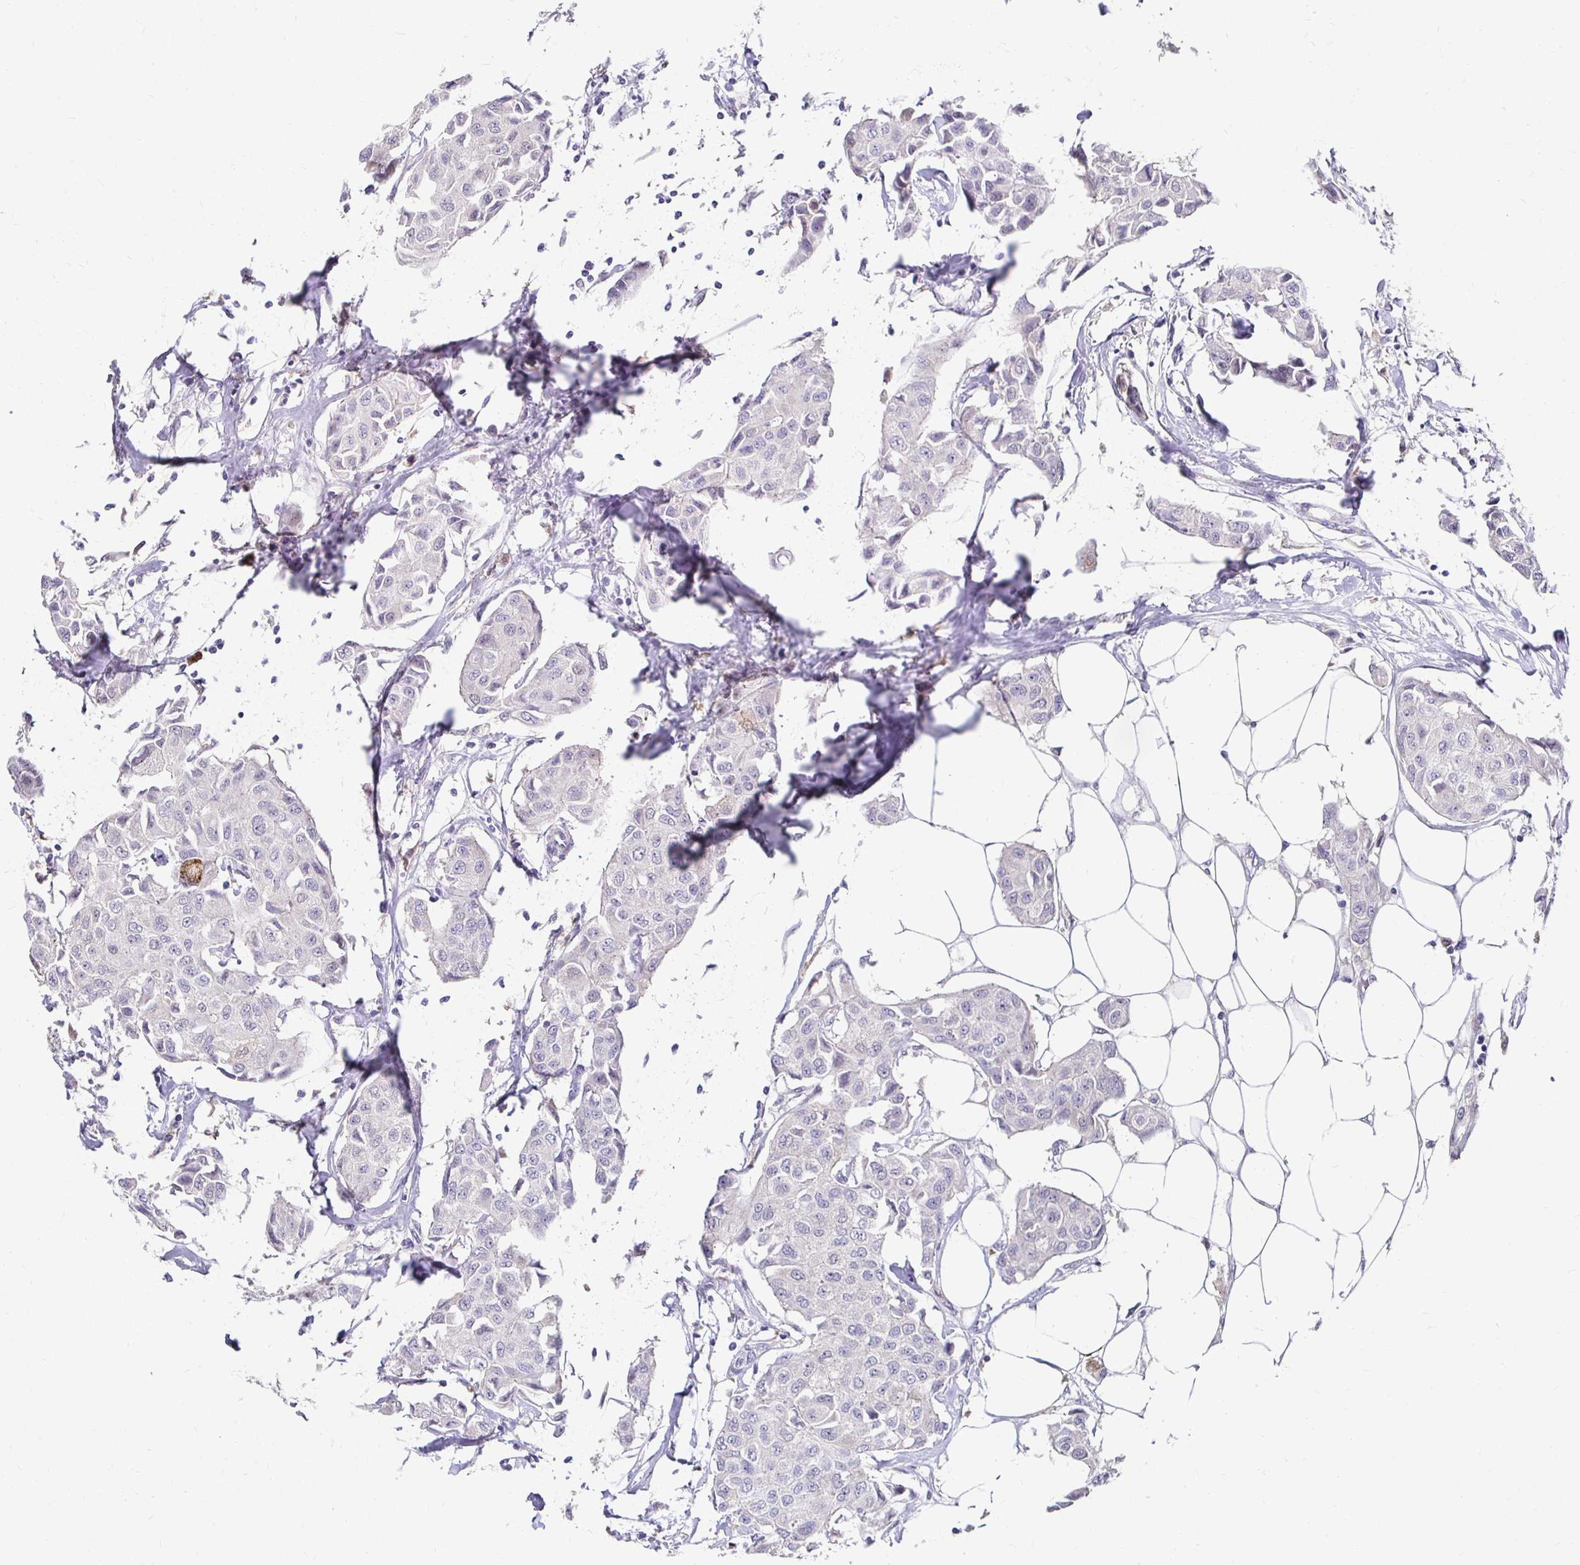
{"staining": {"intensity": "negative", "quantity": "none", "location": "none"}, "tissue": "breast cancer", "cell_type": "Tumor cells", "image_type": "cancer", "snomed": [{"axis": "morphology", "description": "Duct carcinoma"}, {"axis": "topography", "description": "Breast"}, {"axis": "topography", "description": "Lymph node"}], "caption": "IHC photomicrograph of neoplastic tissue: breast cancer stained with DAB exhibits no significant protein staining in tumor cells.", "gene": "PADI2", "patient": {"sex": "female", "age": 80}}